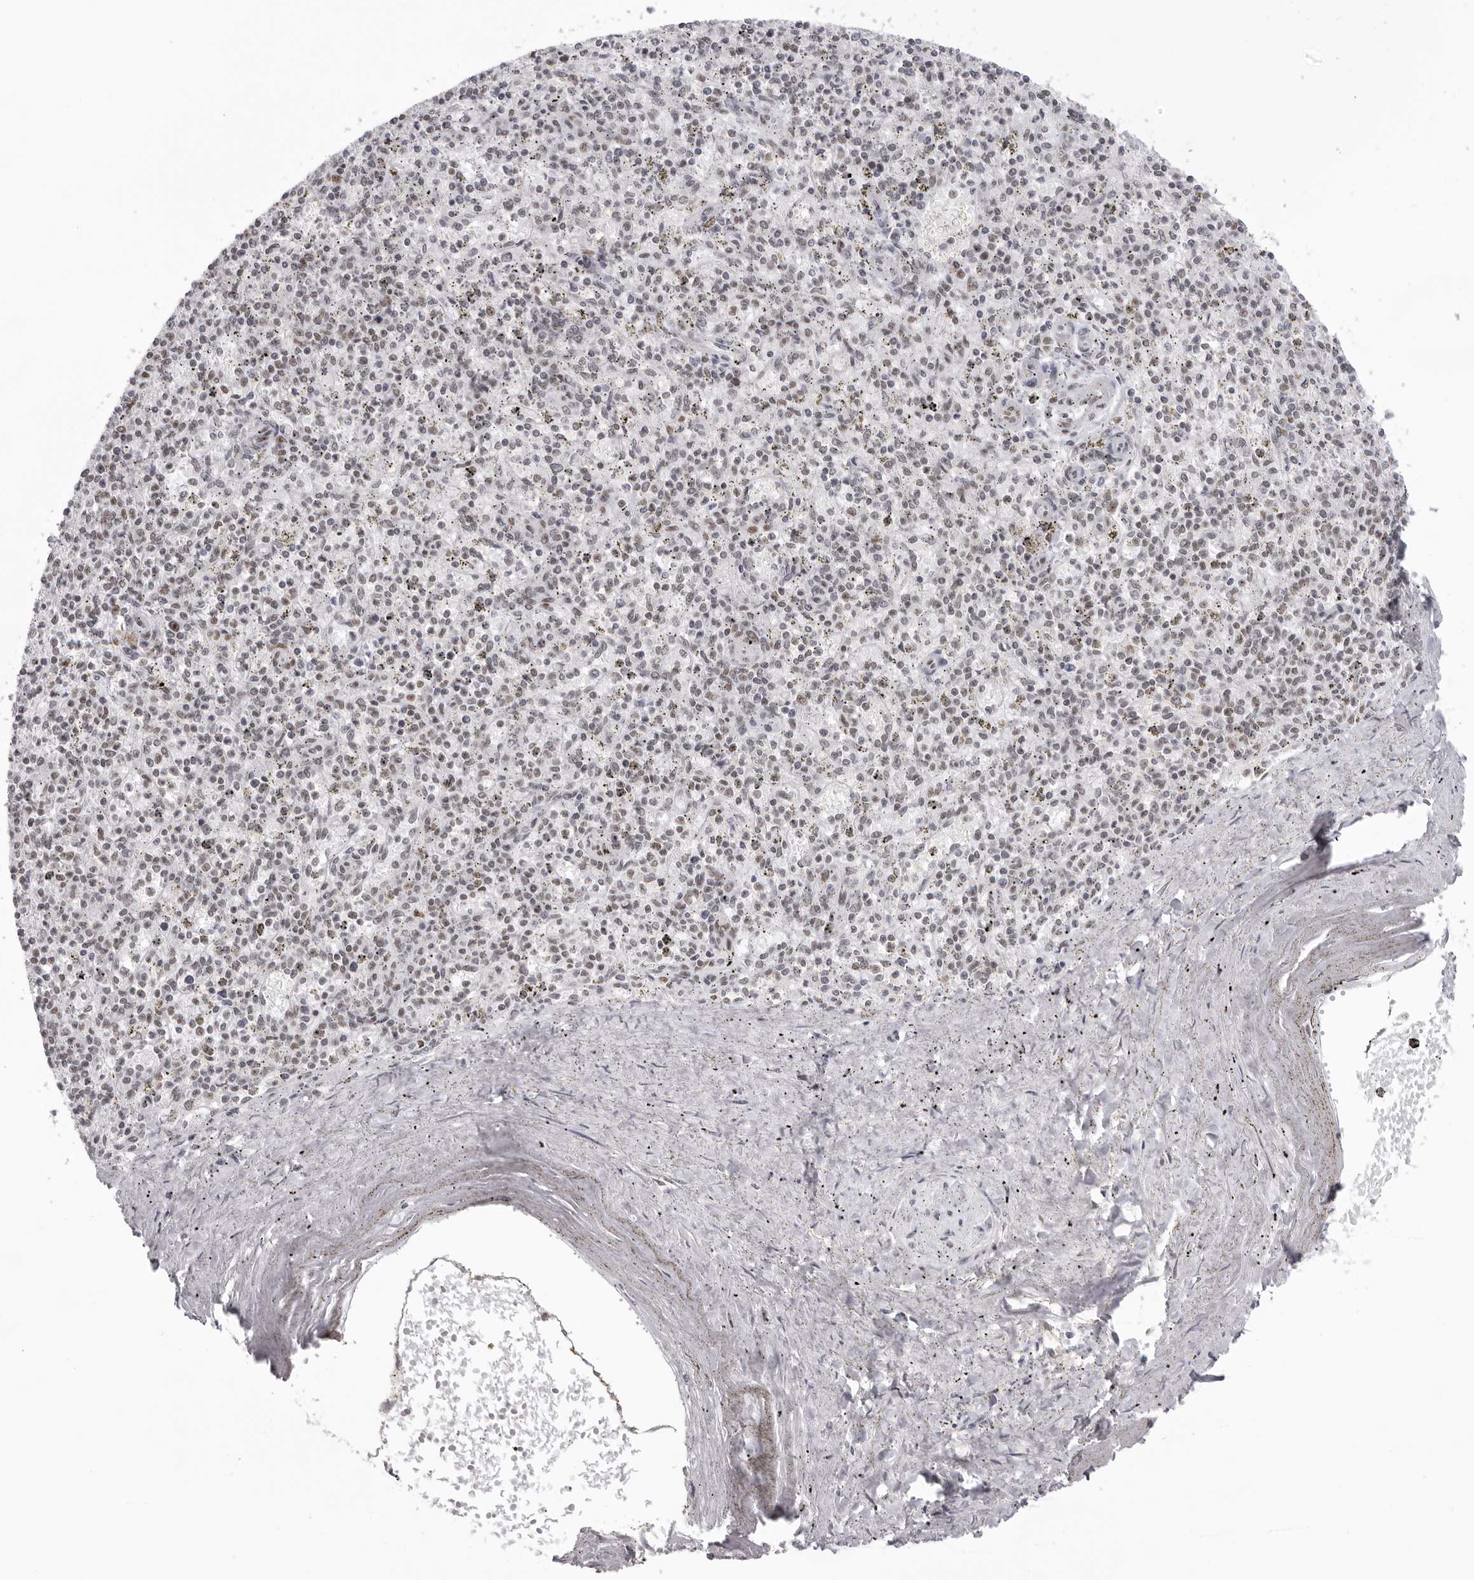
{"staining": {"intensity": "moderate", "quantity": "25%-75%", "location": "nuclear"}, "tissue": "spleen", "cell_type": "Cells in red pulp", "image_type": "normal", "snomed": [{"axis": "morphology", "description": "Normal tissue, NOS"}, {"axis": "topography", "description": "Spleen"}], "caption": "A high-resolution image shows immunohistochemistry staining of benign spleen, which reveals moderate nuclear expression in about 25%-75% of cells in red pulp.", "gene": "DHX9", "patient": {"sex": "male", "age": 72}}